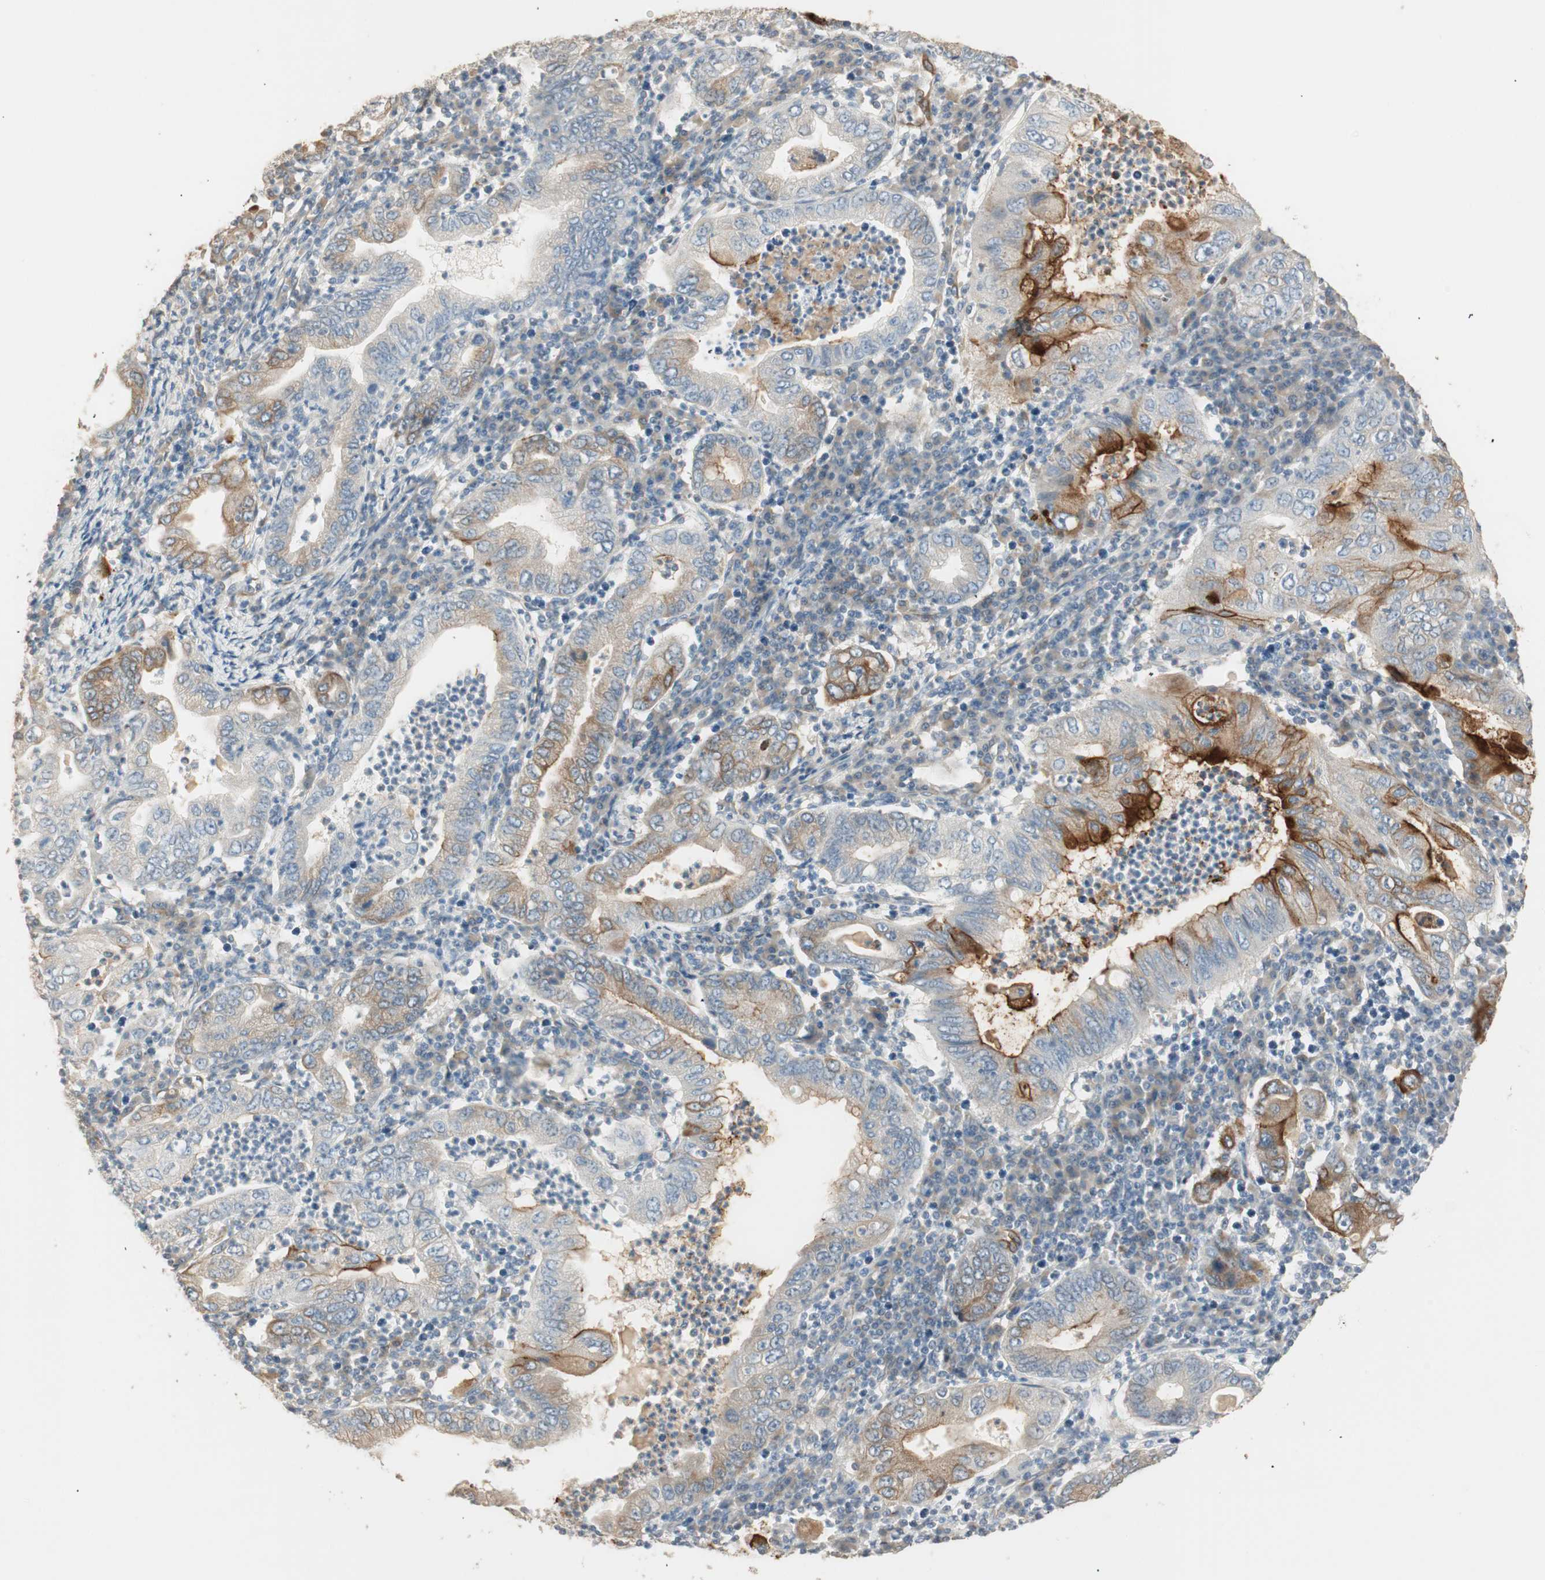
{"staining": {"intensity": "strong", "quantity": "<25%", "location": "cytoplasmic/membranous"}, "tissue": "stomach cancer", "cell_type": "Tumor cells", "image_type": "cancer", "snomed": [{"axis": "morphology", "description": "Normal tissue, NOS"}, {"axis": "morphology", "description": "Adenocarcinoma, NOS"}, {"axis": "topography", "description": "Esophagus"}, {"axis": "topography", "description": "Stomach, upper"}, {"axis": "topography", "description": "Peripheral nerve tissue"}], "caption": "This is an image of immunohistochemistry staining of stomach adenocarcinoma, which shows strong positivity in the cytoplasmic/membranous of tumor cells.", "gene": "TASOR", "patient": {"sex": "male", "age": 62}}